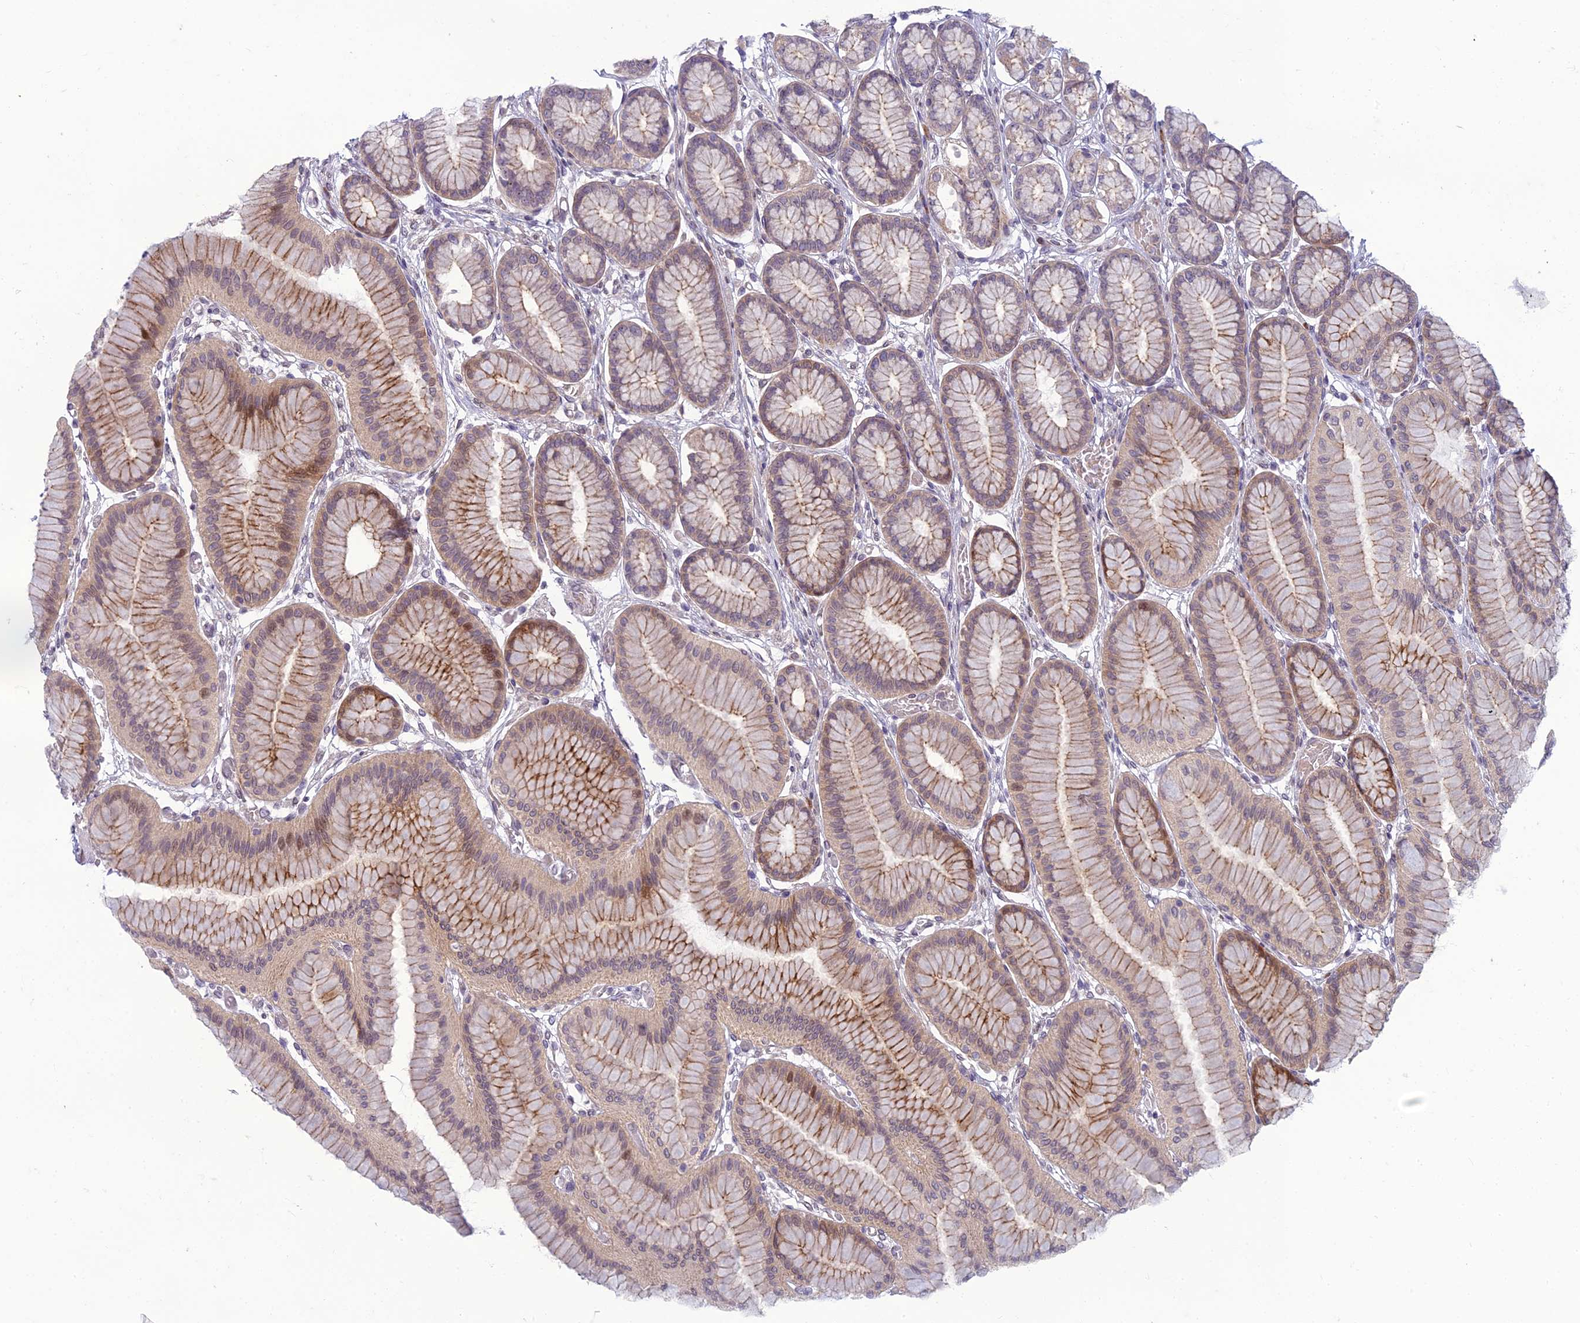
{"staining": {"intensity": "moderate", "quantity": ">75%", "location": "cytoplasmic/membranous,nuclear"}, "tissue": "stomach", "cell_type": "Glandular cells", "image_type": "normal", "snomed": [{"axis": "morphology", "description": "Normal tissue, NOS"}, {"axis": "morphology", "description": "Adenocarcinoma, NOS"}, {"axis": "morphology", "description": "Adenocarcinoma, High grade"}, {"axis": "topography", "description": "Stomach, upper"}, {"axis": "topography", "description": "Stomach"}], "caption": "Stomach was stained to show a protein in brown. There is medium levels of moderate cytoplasmic/membranous,nuclear positivity in about >75% of glandular cells. The protein is shown in brown color, while the nuclei are stained blue.", "gene": "DTX2", "patient": {"sex": "female", "age": 65}}